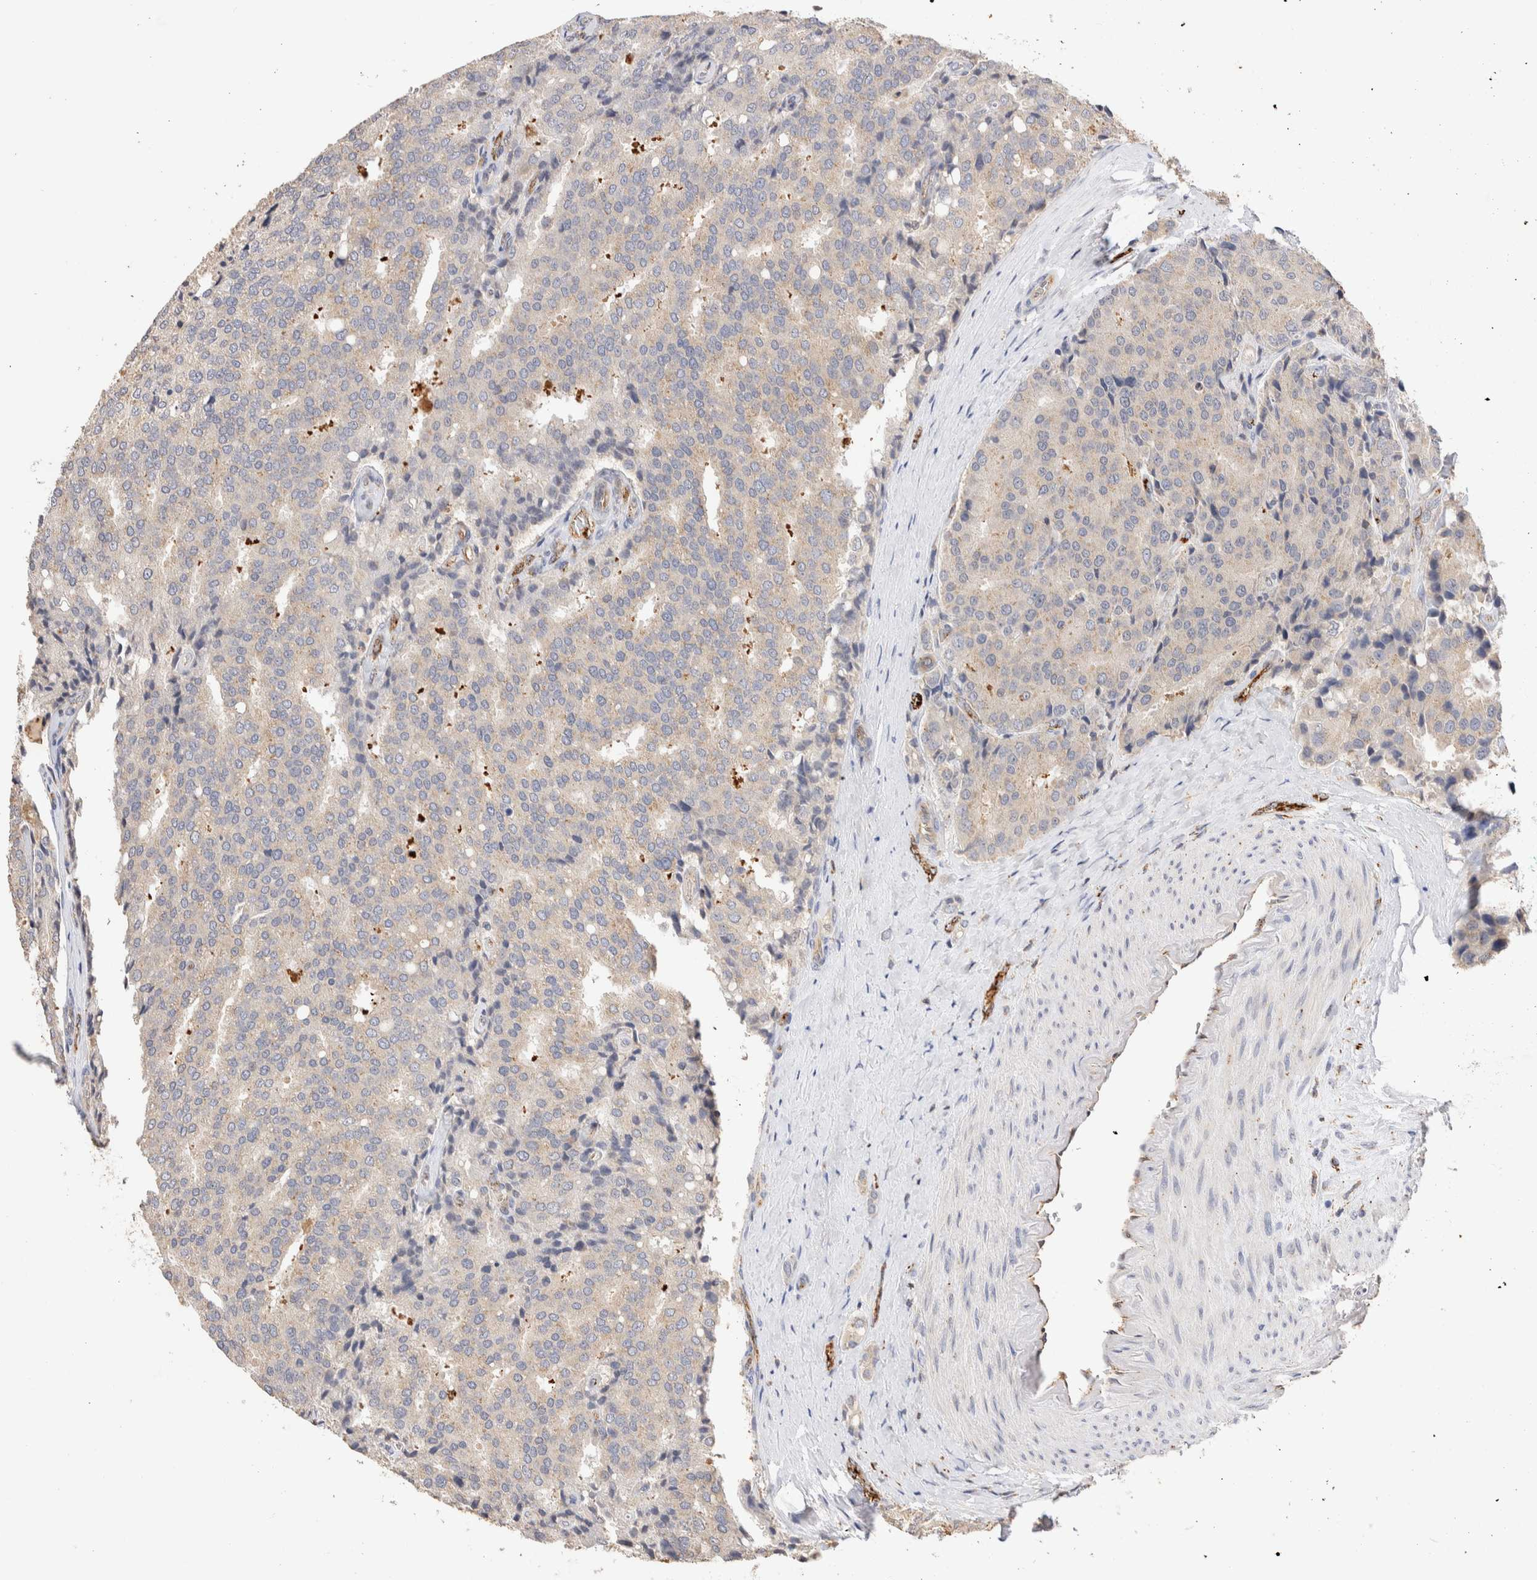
{"staining": {"intensity": "negative", "quantity": "none", "location": "none"}, "tissue": "prostate cancer", "cell_type": "Tumor cells", "image_type": "cancer", "snomed": [{"axis": "morphology", "description": "Adenocarcinoma, High grade"}, {"axis": "topography", "description": "Prostate"}], "caption": "This is an immunohistochemistry histopathology image of human prostate cancer (adenocarcinoma (high-grade)). There is no expression in tumor cells.", "gene": "NSMAF", "patient": {"sex": "male", "age": 50}}